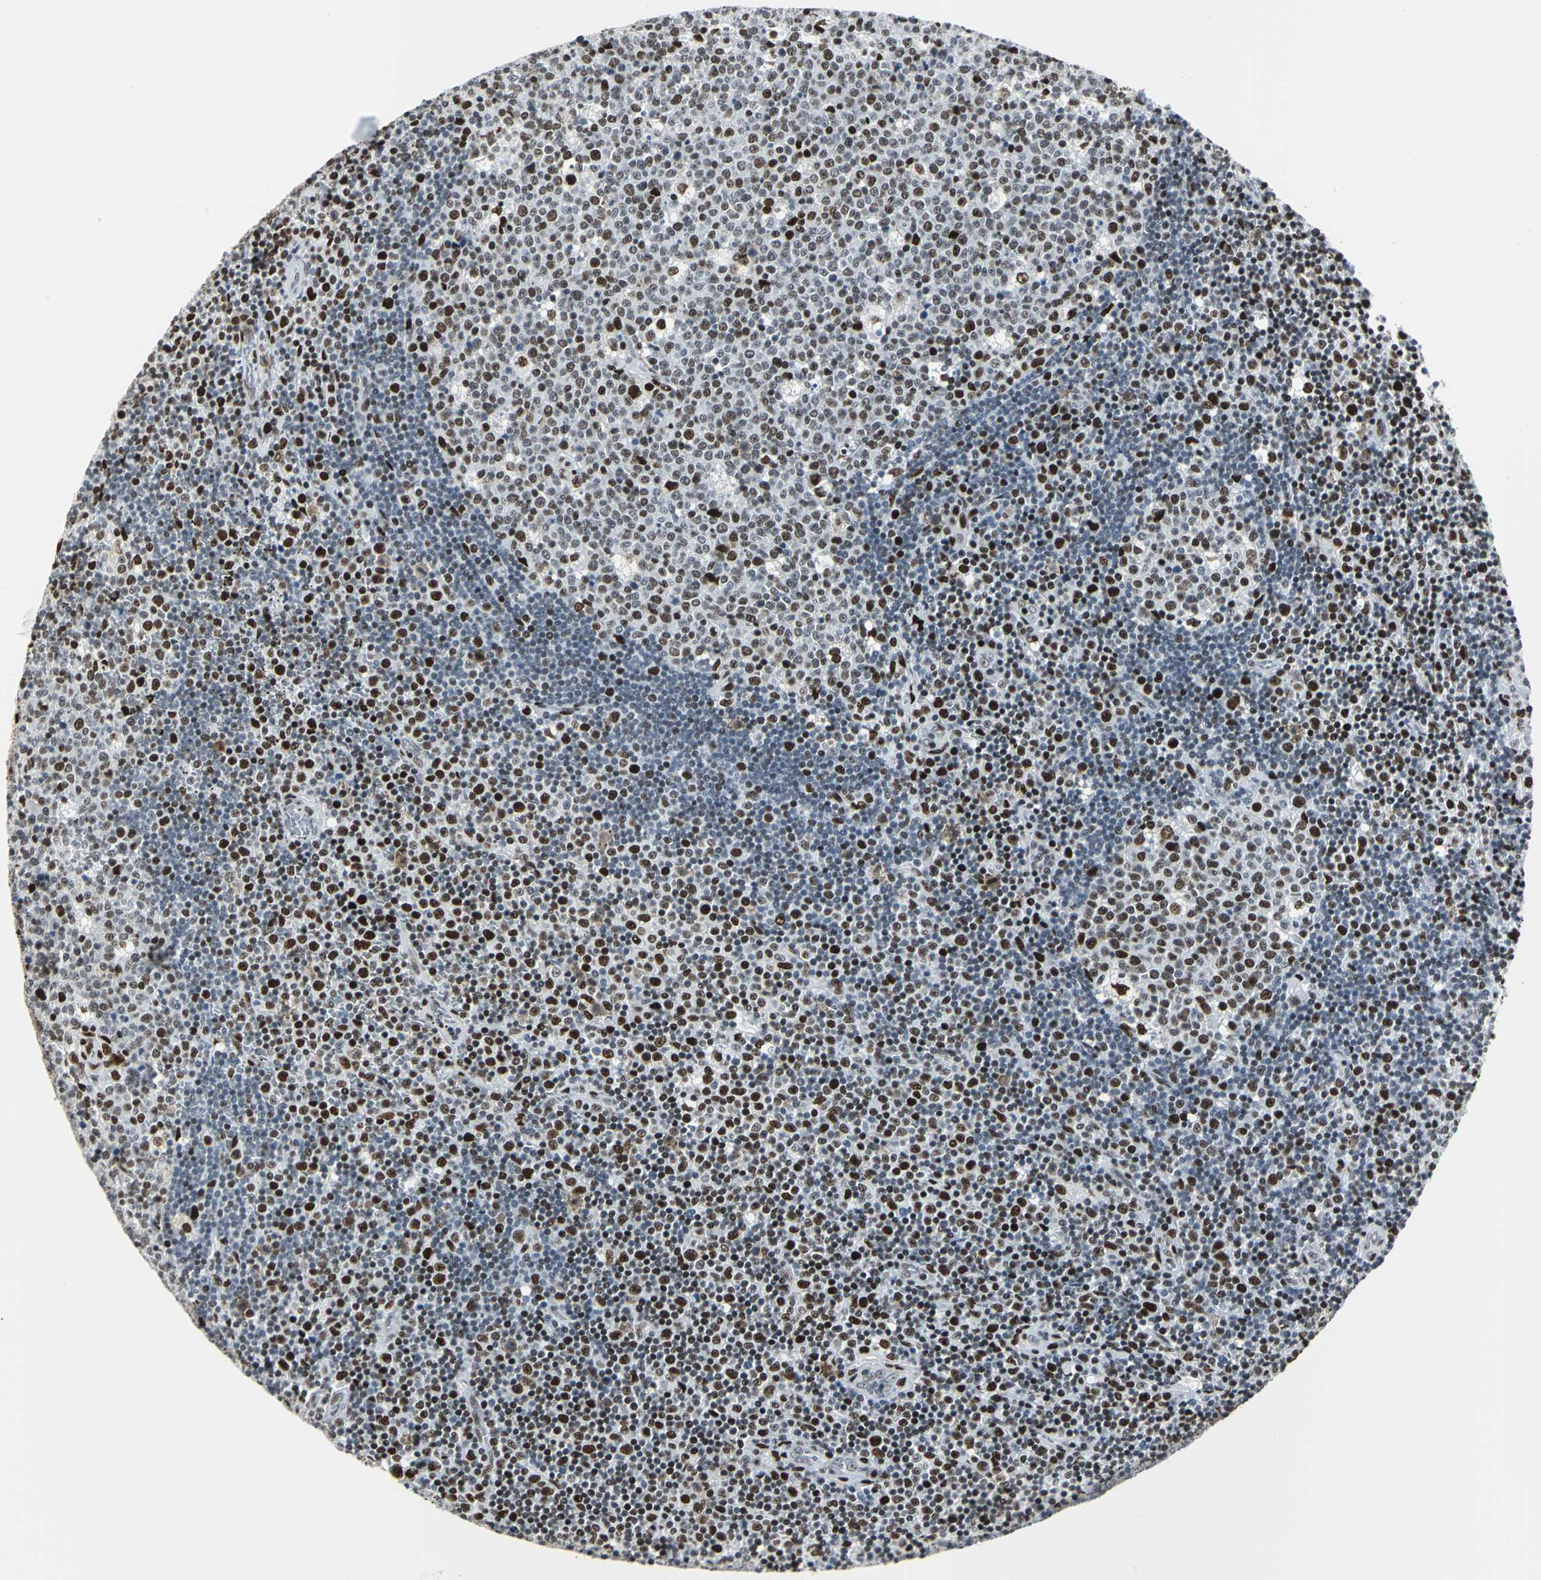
{"staining": {"intensity": "strong", "quantity": "25%-75%", "location": "nuclear"}, "tissue": "lymph node", "cell_type": "Germinal center cells", "image_type": "normal", "snomed": [{"axis": "morphology", "description": "Normal tissue, NOS"}, {"axis": "topography", "description": "Lymph node"}, {"axis": "topography", "description": "Salivary gland"}], "caption": "Normal lymph node was stained to show a protein in brown. There is high levels of strong nuclear staining in about 25%-75% of germinal center cells. (DAB = brown stain, brightfield microscopy at high magnification).", "gene": "HDAC2", "patient": {"sex": "male", "age": 8}}